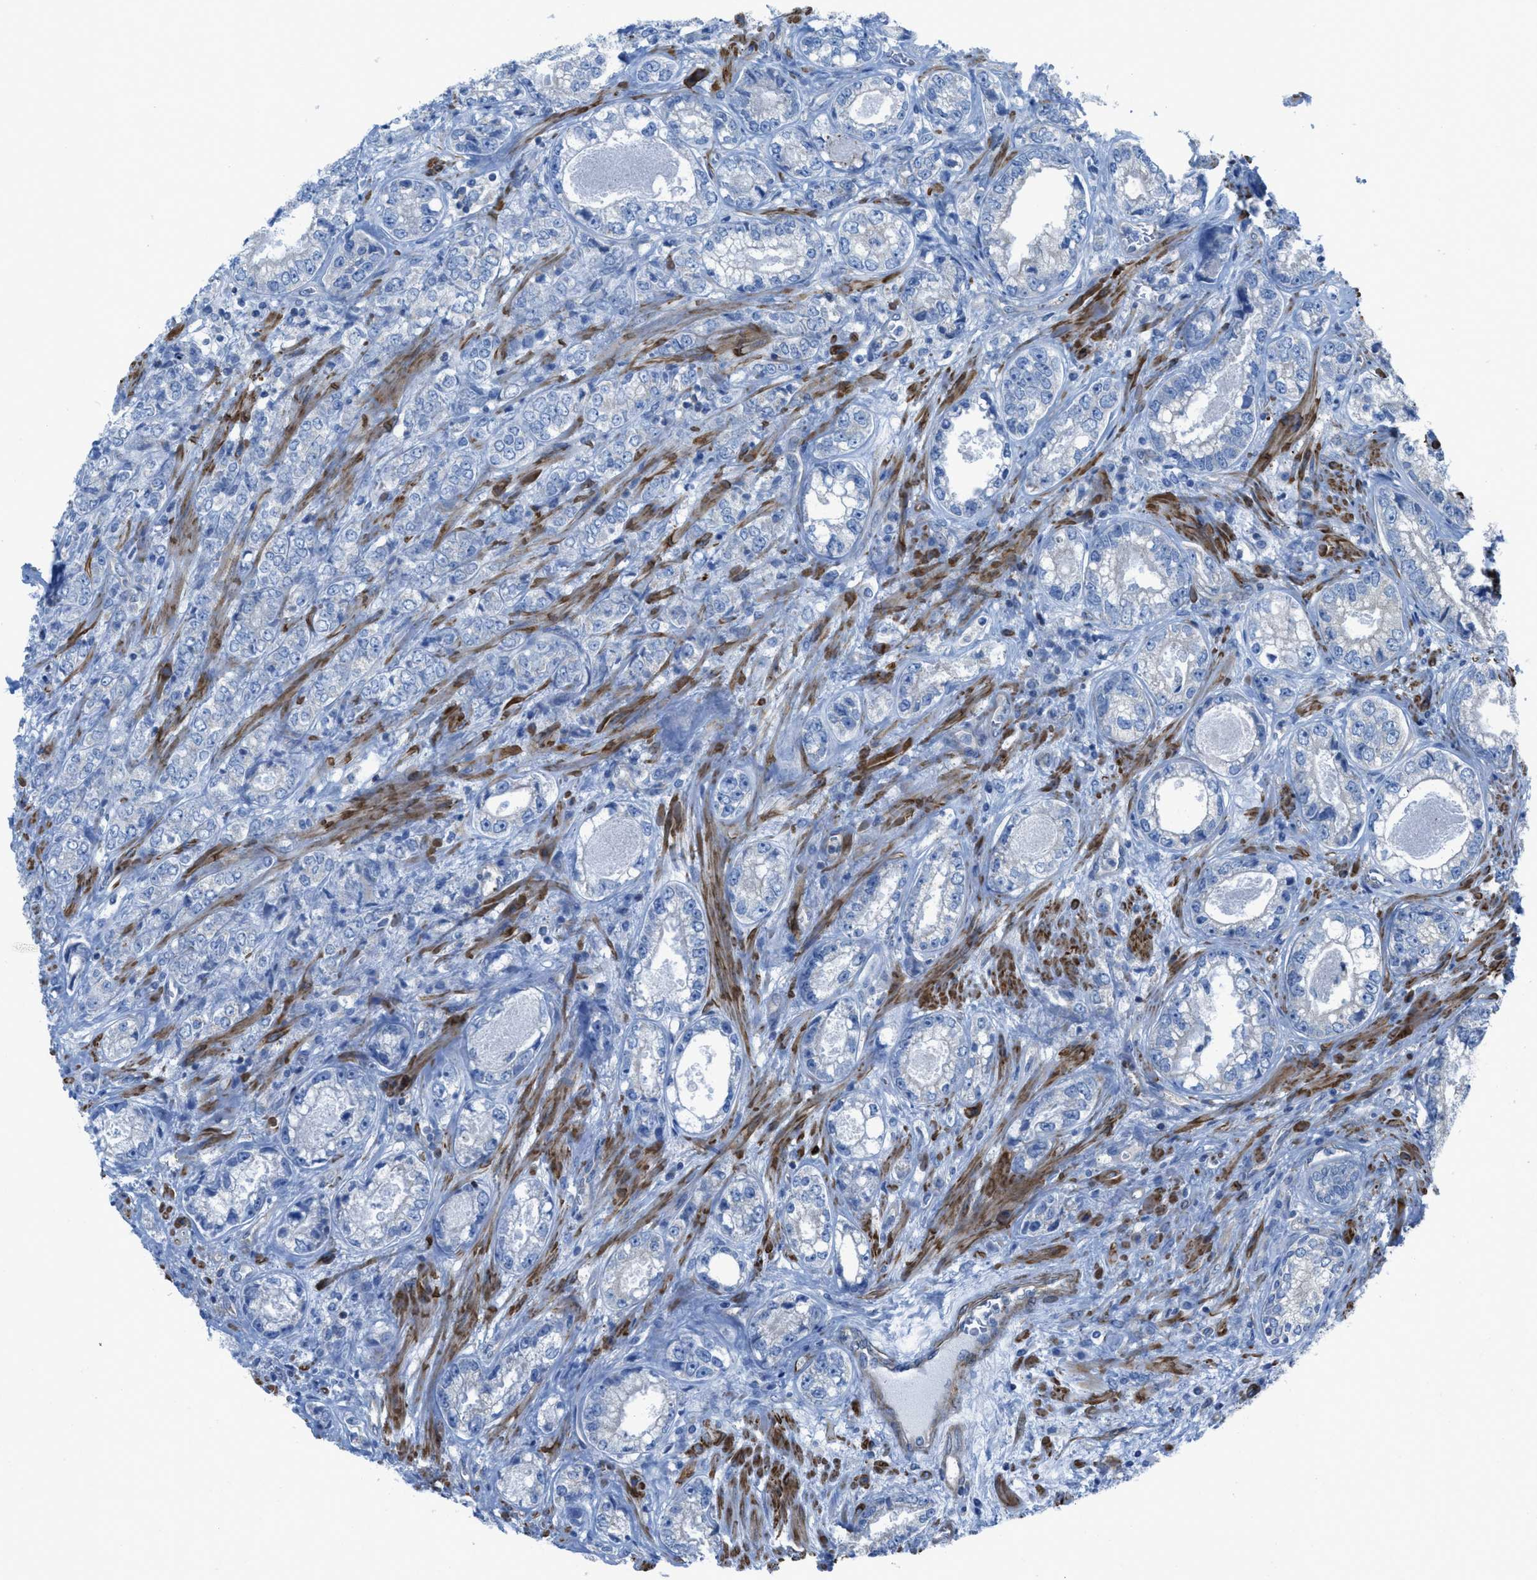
{"staining": {"intensity": "negative", "quantity": "none", "location": "none"}, "tissue": "prostate cancer", "cell_type": "Tumor cells", "image_type": "cancer", "snomed": [{"axis": "morphology", "description": "Adenocarcinoma, High grade"}, {"axis": "topography", "description": "Prostate"}], "caption": "High power microscopy micrograph of an immunohistochemistry (IHC) histopathology image of high-grade adenocarcinoma (prostate), revealing no significant positivity in tumor cells.", "gene": "KCNH7", "patient": {"sex": "male", "age": 61}}